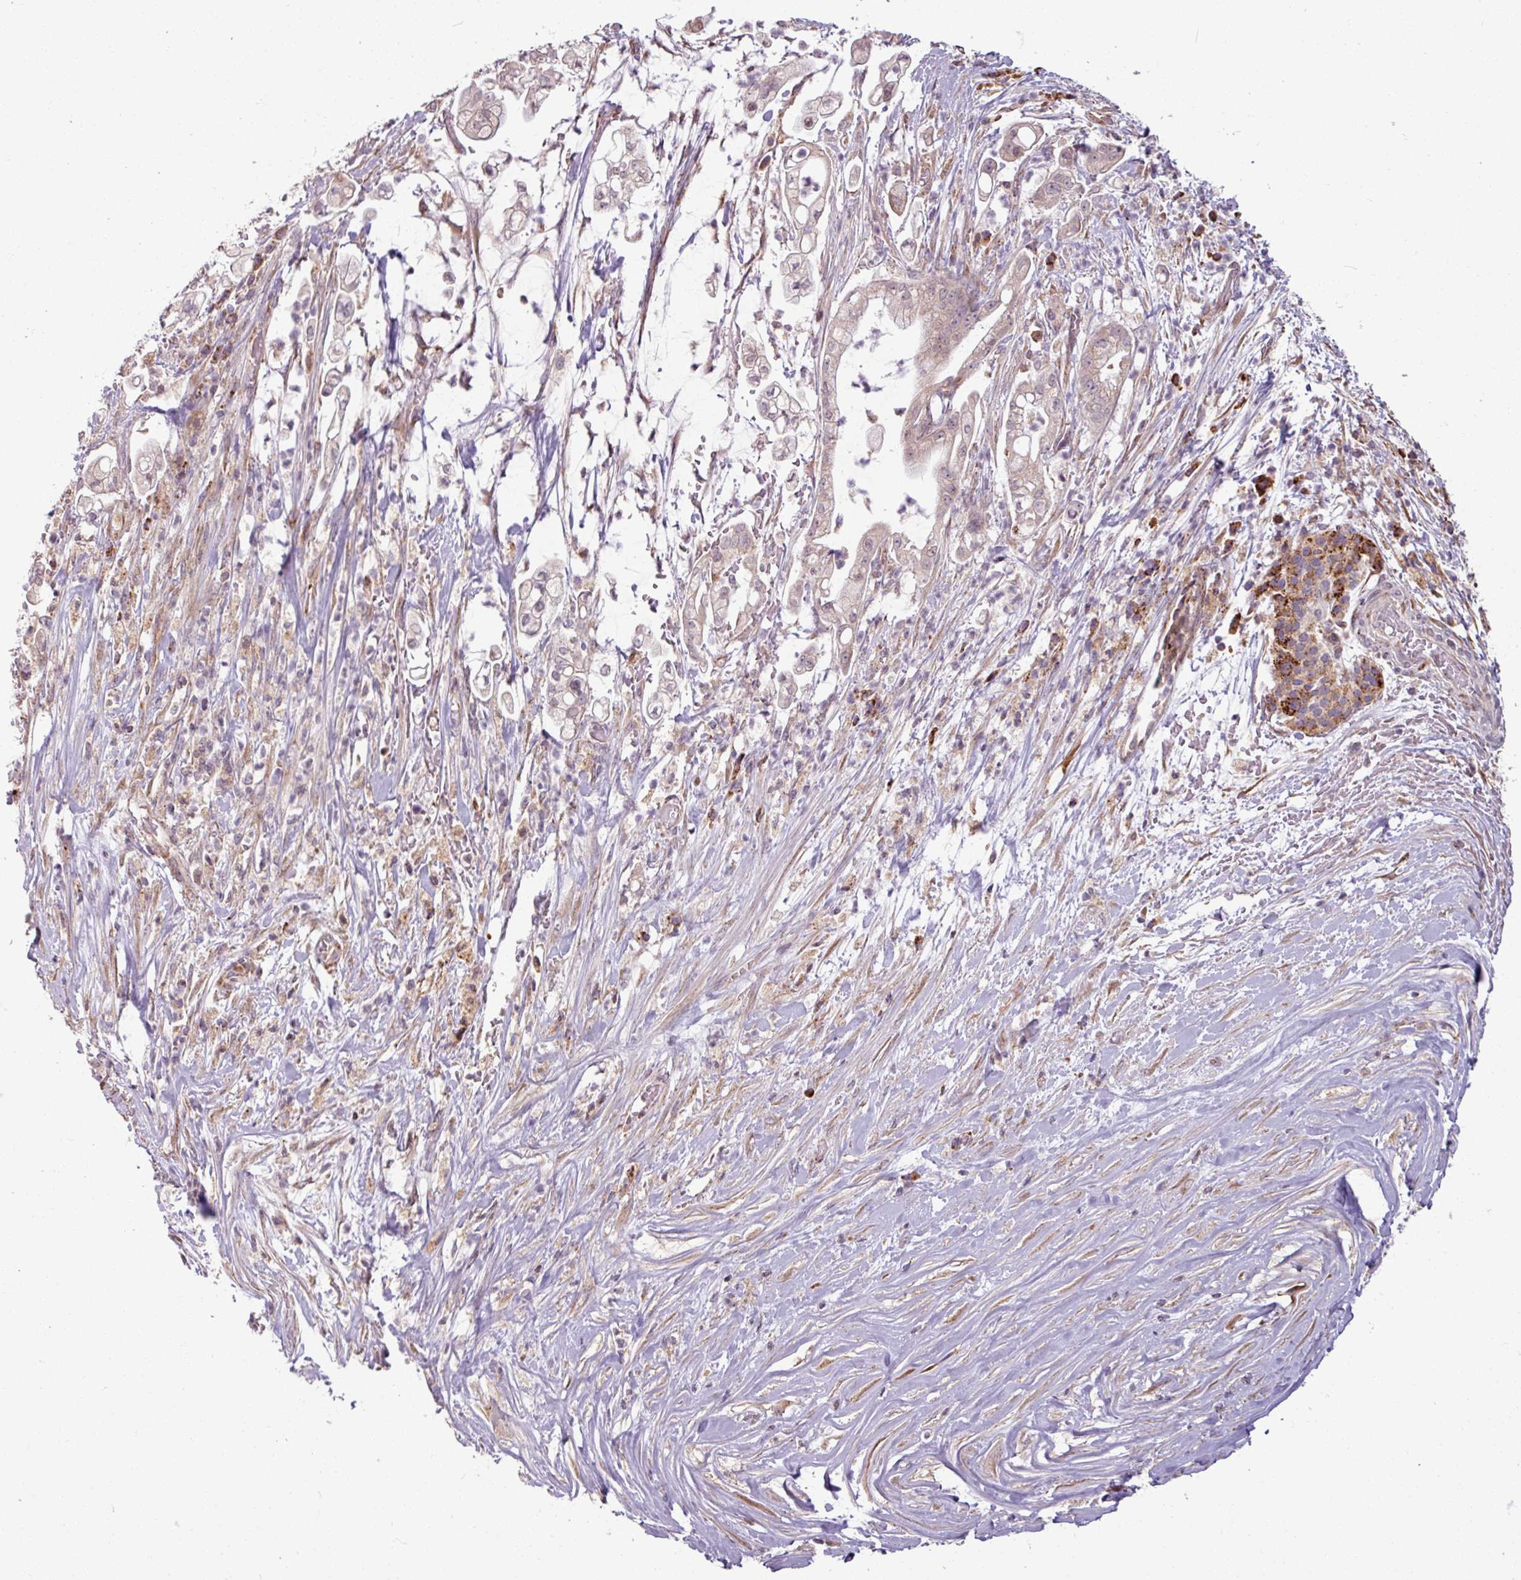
{"staining": {"intensity": "weak", "quantity": "<25%", "location": "cytoplasmic/membranous"}, "tissue": "pancreatic cancer", "cell_type": "Tumor cells", "image_type": "cancer", "snomed": [{"axis": "morphology", "description": "Adenocarcinoma, NOS"}, {"axis": "topography", "description": "Pancreas"}], "caption": "IHC of human pancreatic adenocarcinoma exhibits no staining in tumor cells.", "gene": "MAGT1", "patient": {"sex": "female", "age": 69}}